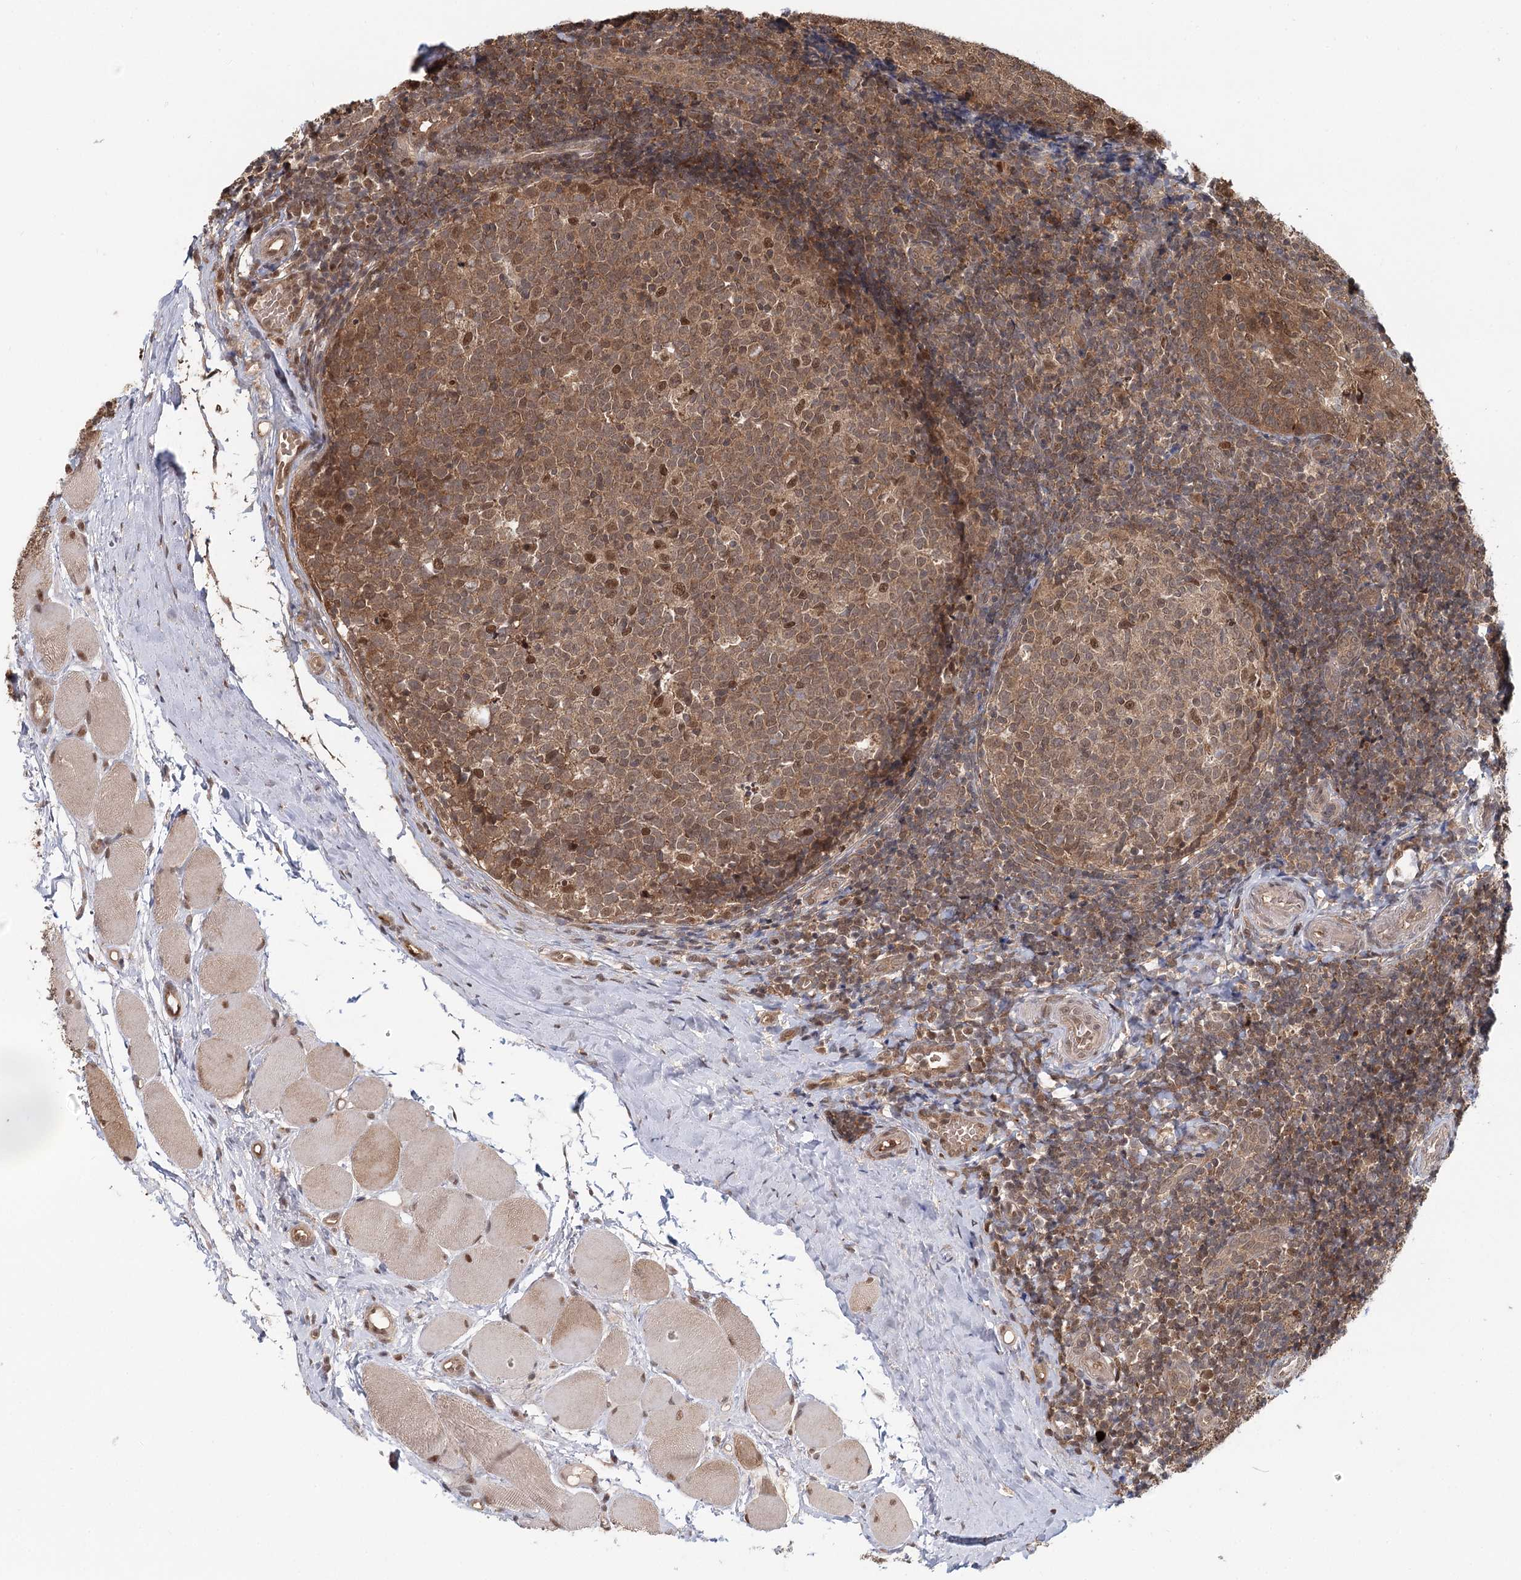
{"staining": {"intensity": "moderate", "quantity": ">75%", "location": "cytoplasmic/membranous,nuclear"}, "tissue": "tonsil", "cell_type": "Germinal center cells", "image_type": "normal", "snomed": [{"axis": "morphology", "description": "Normal tissue, NOS"}, {"axis": "topography", "description": "Tonsil"}], "caption": "Protein staining reveals moderate cytoplasmic/membranous,nuclear positivity in about >75% of germinal center cells in normal tonsil. Nuclei are stained in blue.", "gene": "N6AMT1", "patient": {"sex": "female", "age": 19}}